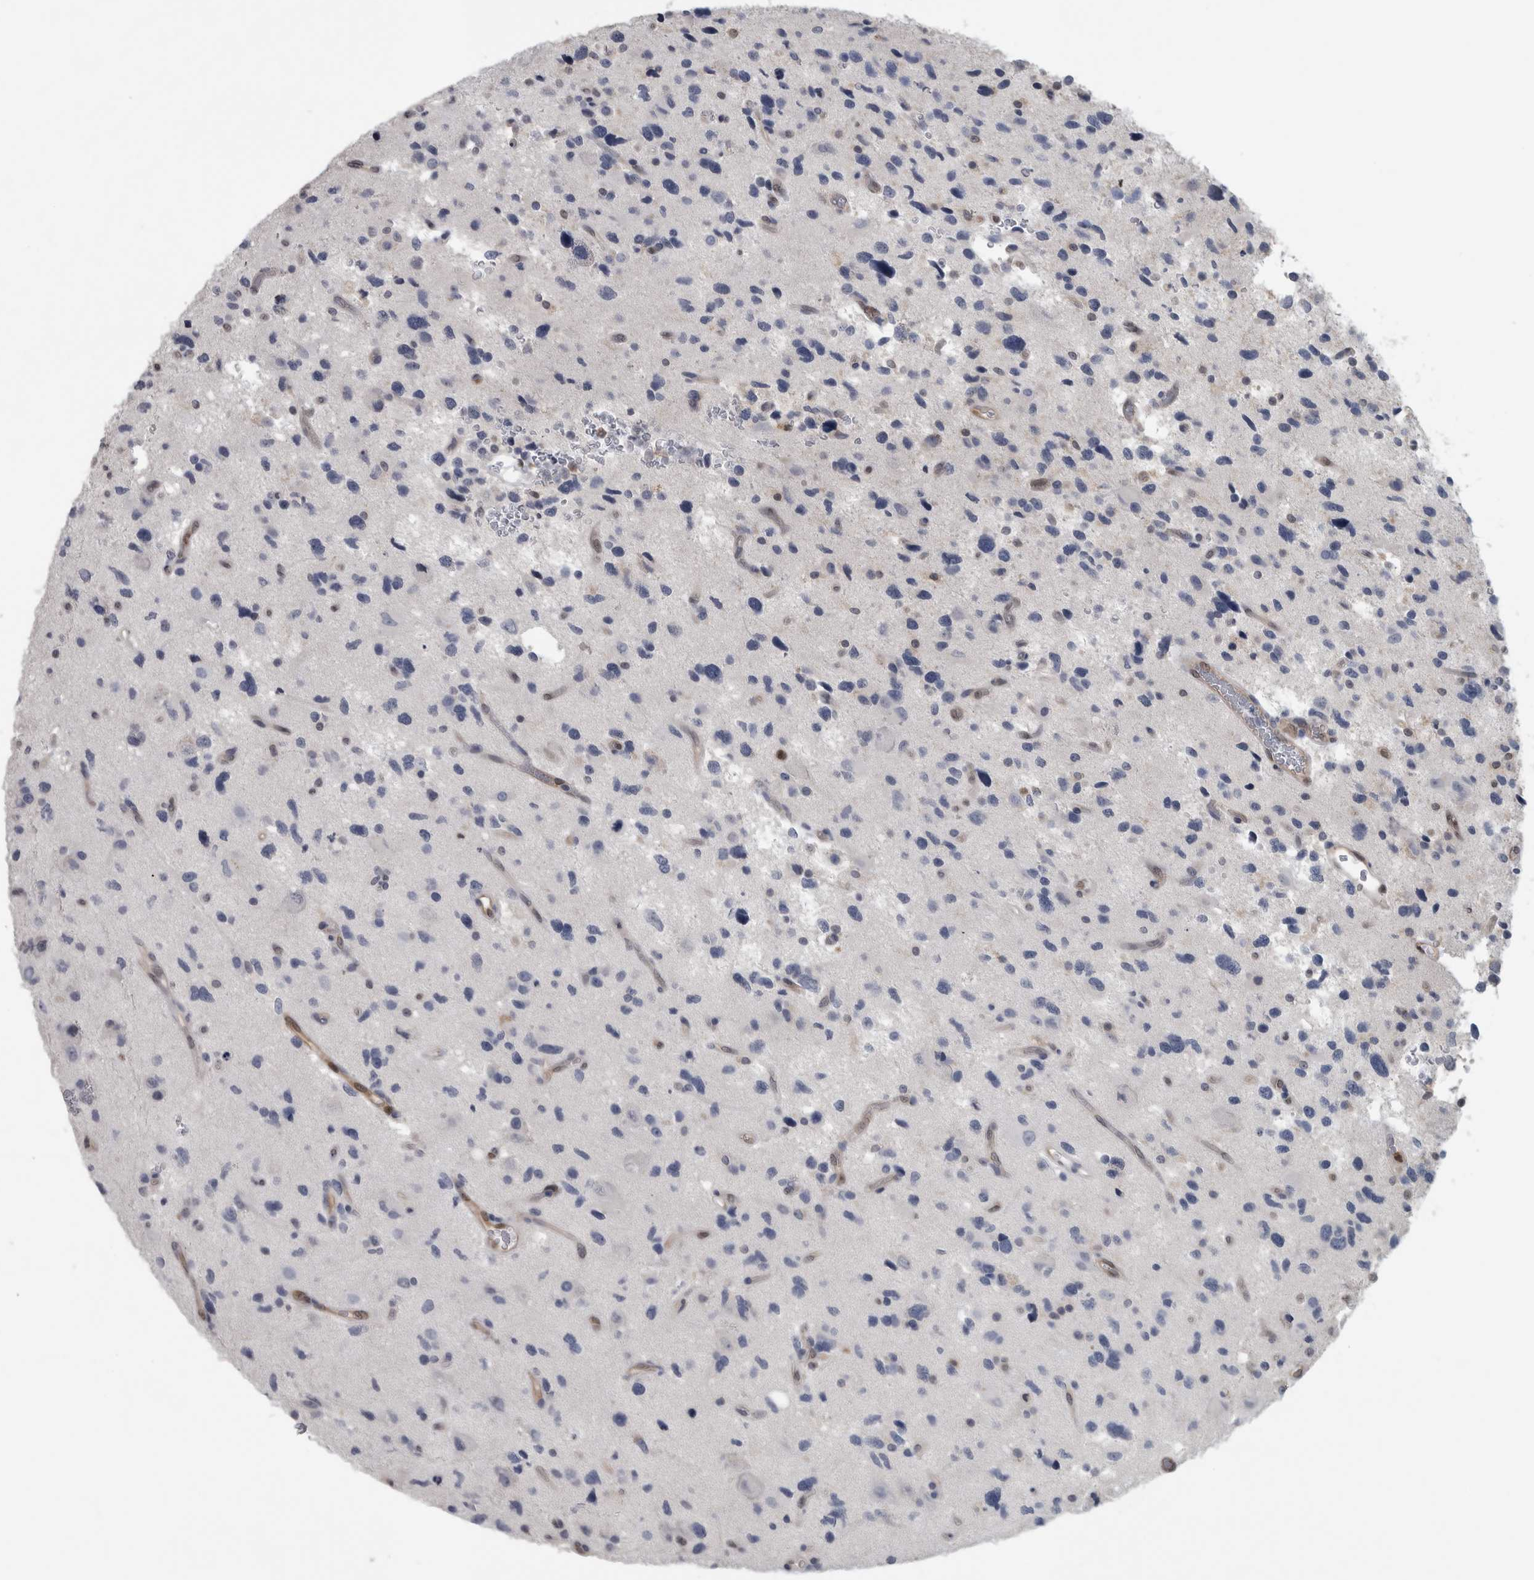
{"staining": {"intensity": "negative", "quantity": "none", "location": "none"}, "tissue": "glioma", "cell_type": "Tumor cells", "image_type": "cancer", "snomed": [{"axis": "morphology", "description": "Glioma, malignant, High grade"}, {"axis": "topography", "description": "Brain"}], "caption": "This image is of malignant glioma (high-grade) stained with immunohistochemistry to label a protein in brown with the nuclei are counter-stained blue. There is no expression in tumor cells.", "gene": "NAPRT", "patient": {"sex": "male", "age": 33}}